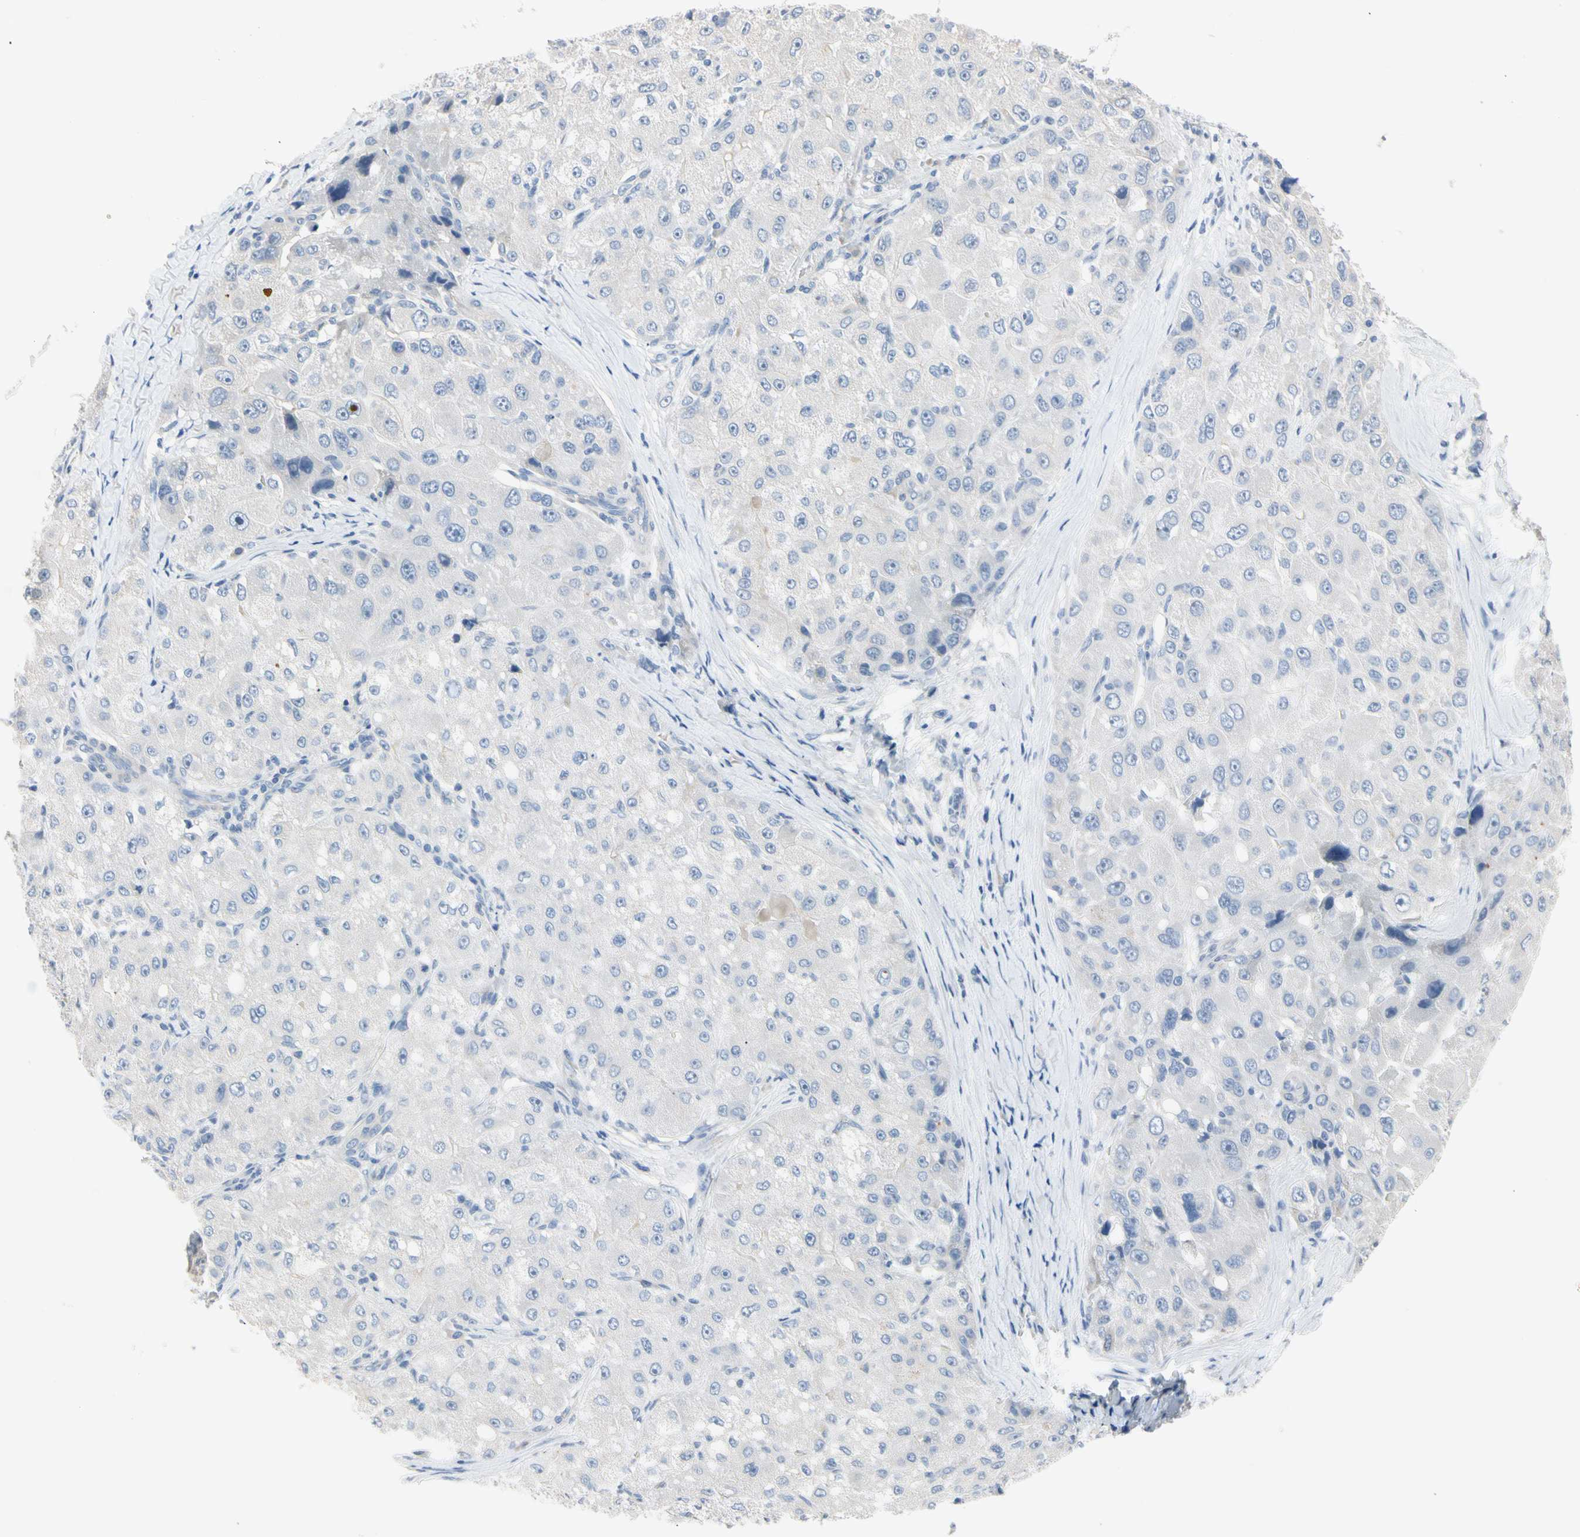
{"staining": {"intensity": "negative", "quantity": "none", "location": "none"}, "tissue": "liver cancer", "cell_type": "Tumor cells", "image_type": "cancer", "snomed": [{"axis": "morphology", "description": "Carcinoma, Hepatocellular, NOS"}, {"axis": "topography", "description": "Liver"}], "caption": "Immunohistochemical staining of hepatocellular carcinoma (liver) demonstrates no significant positivity in tumor cells.", "gene": "MARK1", "patient": {"sex": "male", "age": 80}}